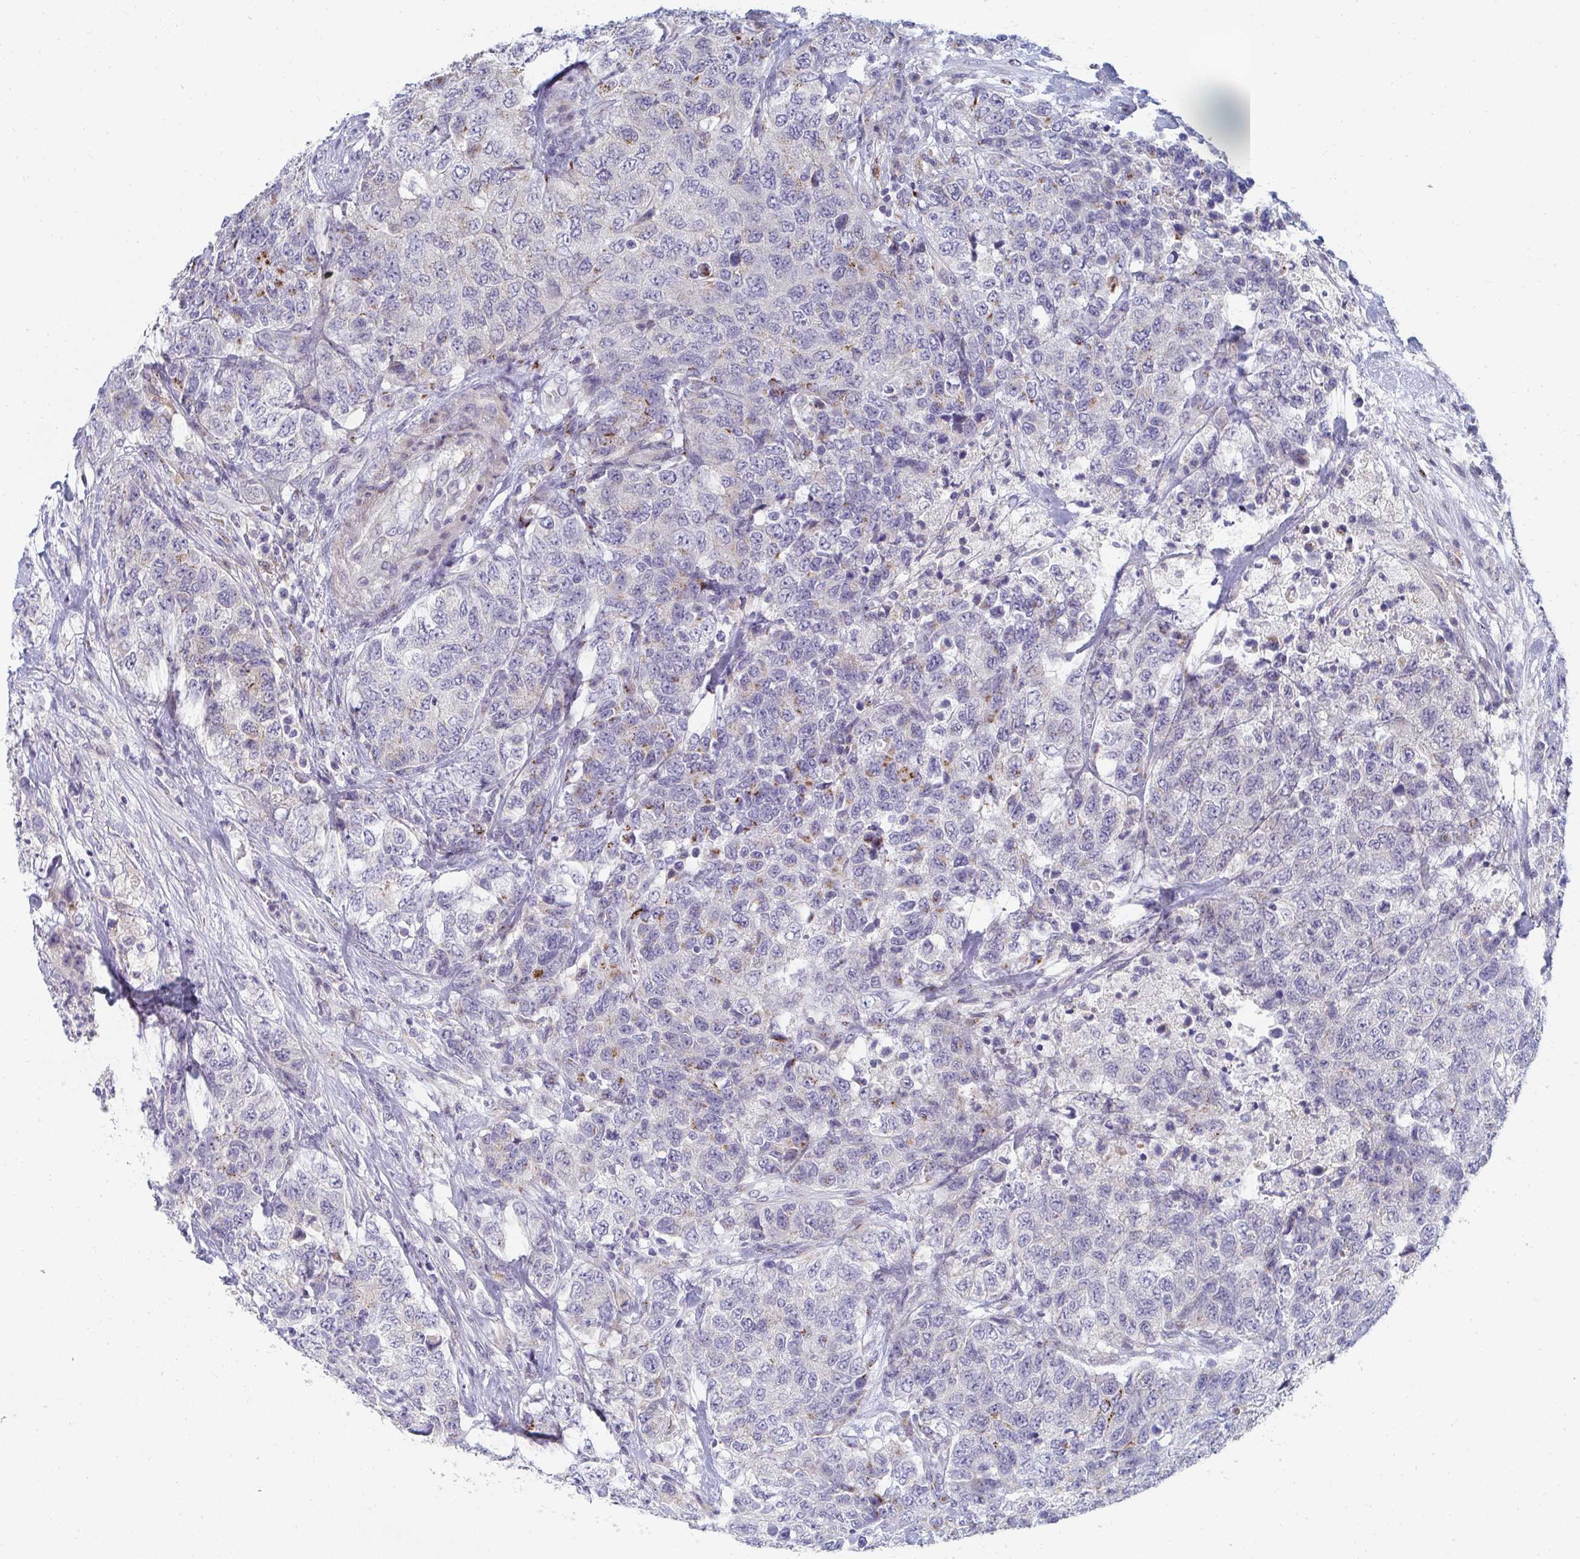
{"staining": {"intensity": "moderate", "quantity": "<25%", "location": "cytoplasmic/membranous"}, "tissue": "urothelial cancer", "cell_type": "Tumor cells", "image_type": "cancer", "snomed": [{"axis": "morphology", "description": "Urothelial carcinoma, High grade"}, {"axis": "topography", "description": "Urinary bladder"}], "caption": "Tumor cells exhibit low levels of moderate cytoplasmic/membranous positivity in approximately <25% of cells in human high-grade urothelial carcinoma. The protein is shown in brown color, while the nuclei are stained blue.", "gene": "PSMG1", "patient": {"sex": "female", "age": 78}}